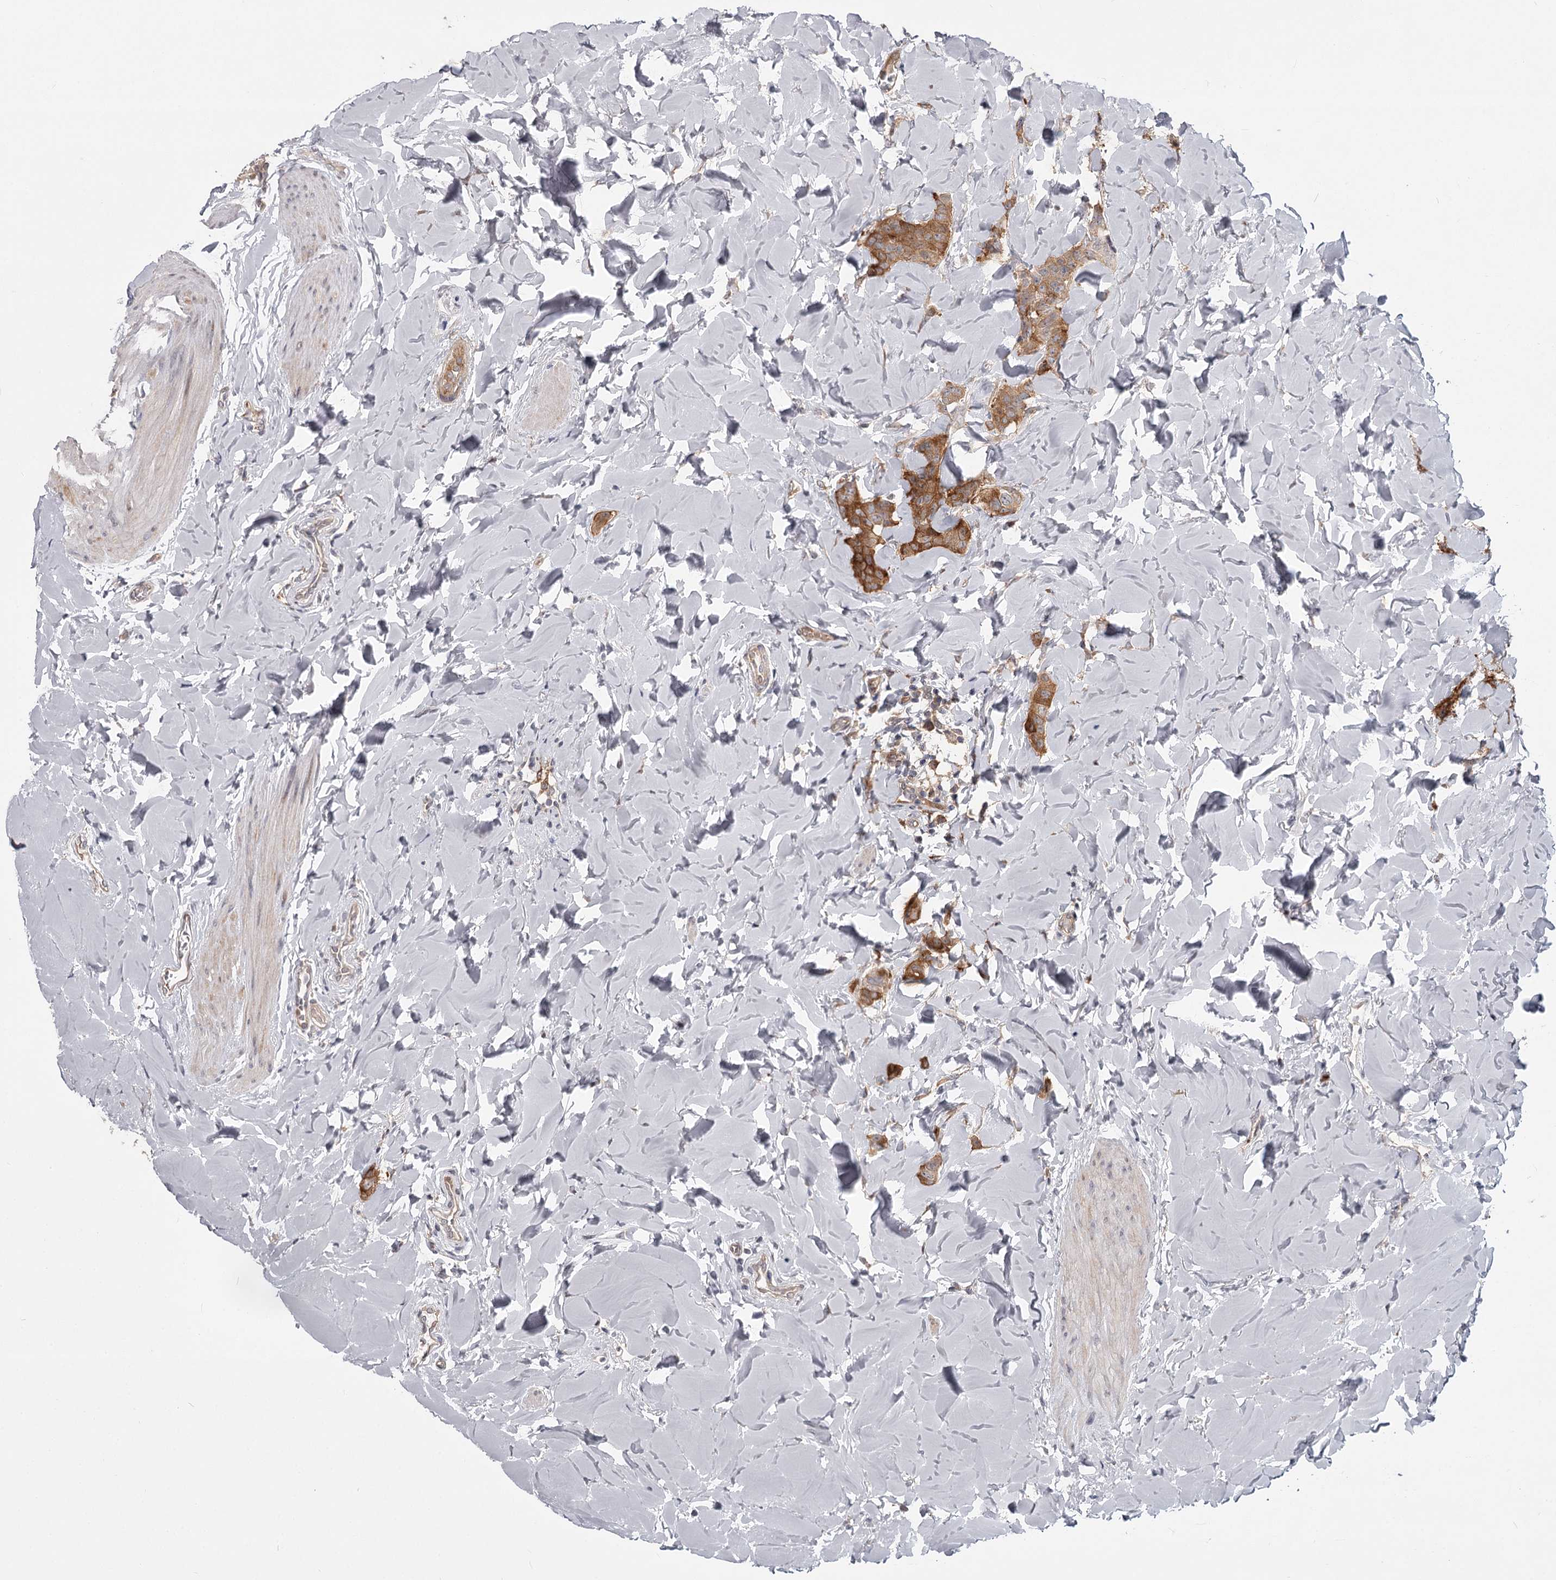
{"staining": {"intensity": "moderate", "quantity": ">75%", "location": "cytoplasmic/membranous"}, "tissue": "breast cancer", "cell_type": "Tumor cells", "image_type": "cancer", "snomed": [{"axis": "morphology", "description": "Duct carcinoma"}, {"axis": "topography", "description": "Breast"}], "caption": "Human breast cancer (infiltrating ductal carcinoma) stained for a protein (brown) shows moderate cytoplasmic/membranous positive expression in about >75% of tumor cells.", "gene": "CCNG2", "patient": {"sex": "female", "age": 40}}